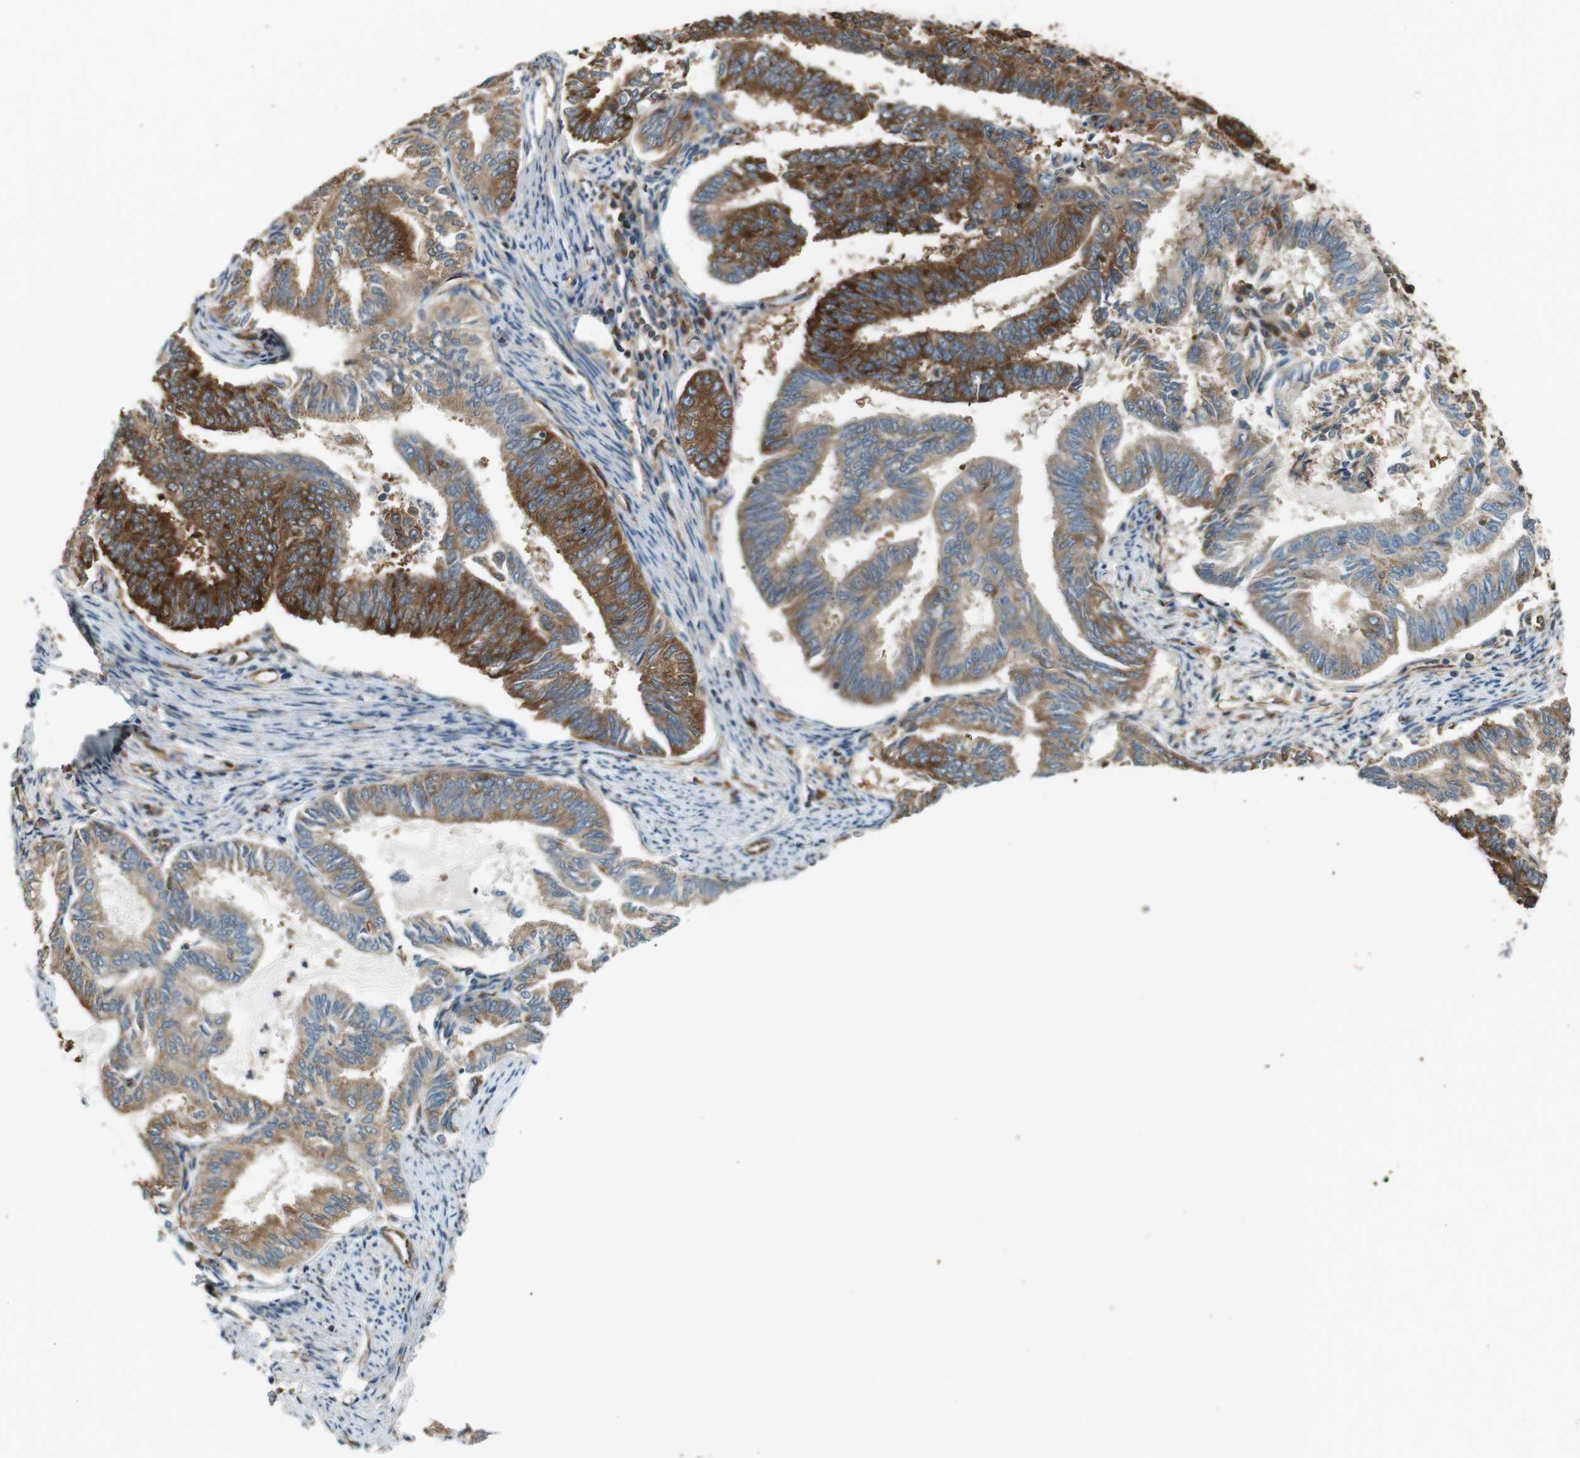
{"staining": {"intensity": "moderate", "quantity": "25%-75%", "location": "cytoplasmic/membranous"}, "tissue": "endometrial cancer", "cell_type": "Tumor cells", "image_type": "cancer", "snomed": [{"axis": "morphology", "description": "Adenocarcinoma, NOS"}, {"axis": "topography", "description": "Endometrium"}], "caption": "This histopathology image shows immunohistochemistry (IHC) staining of human adenocarcinoma (endometrial), with medium moderate cytoplasmic/membranous staining in about 25%-75% of tumor cells.", "gene": "PA2G4", "patient": {"sex": "female", "age": 86}}